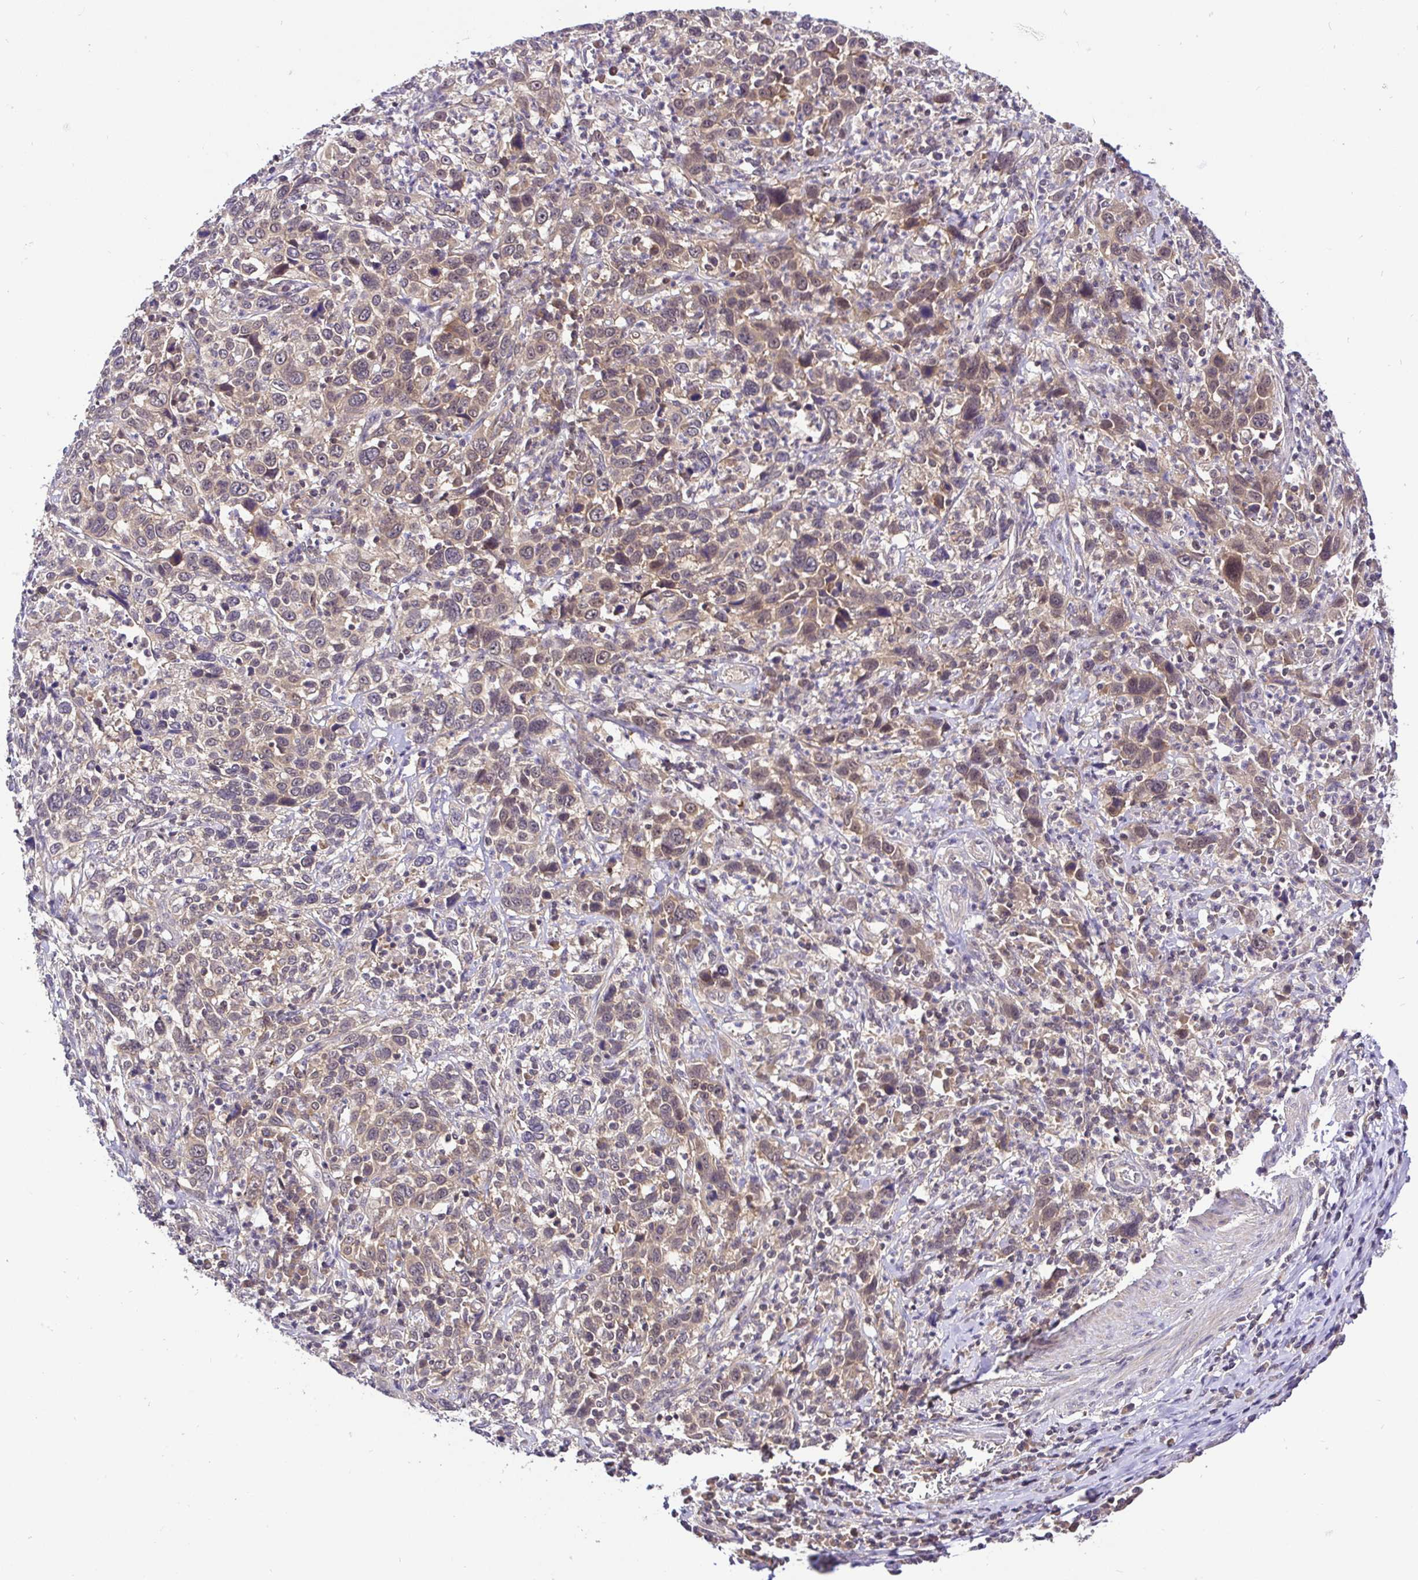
{"staining": {"intensity": "weak", "quantity": "25%-75%", "location": "cytoplasmic/membranous,nuclear"}, "tissue": "cervical cancer", "cell_type": "Tumor cells", "image_type": "cancer", "snomed": [{"axis": "morphology", "description": "Squamous cell carcinoma, NOS"}, {"axis": "topography", "description": "Cervix"}], "caption": "Protein expression analysis of human squamous cell carcinoma (cervical) reveals weak cytoplasmic/membranous and nuclear staining in about 25%-75% of tumor cells.", "gene": "UBE2M", "patient": {"sex": "female", "age": 46}}